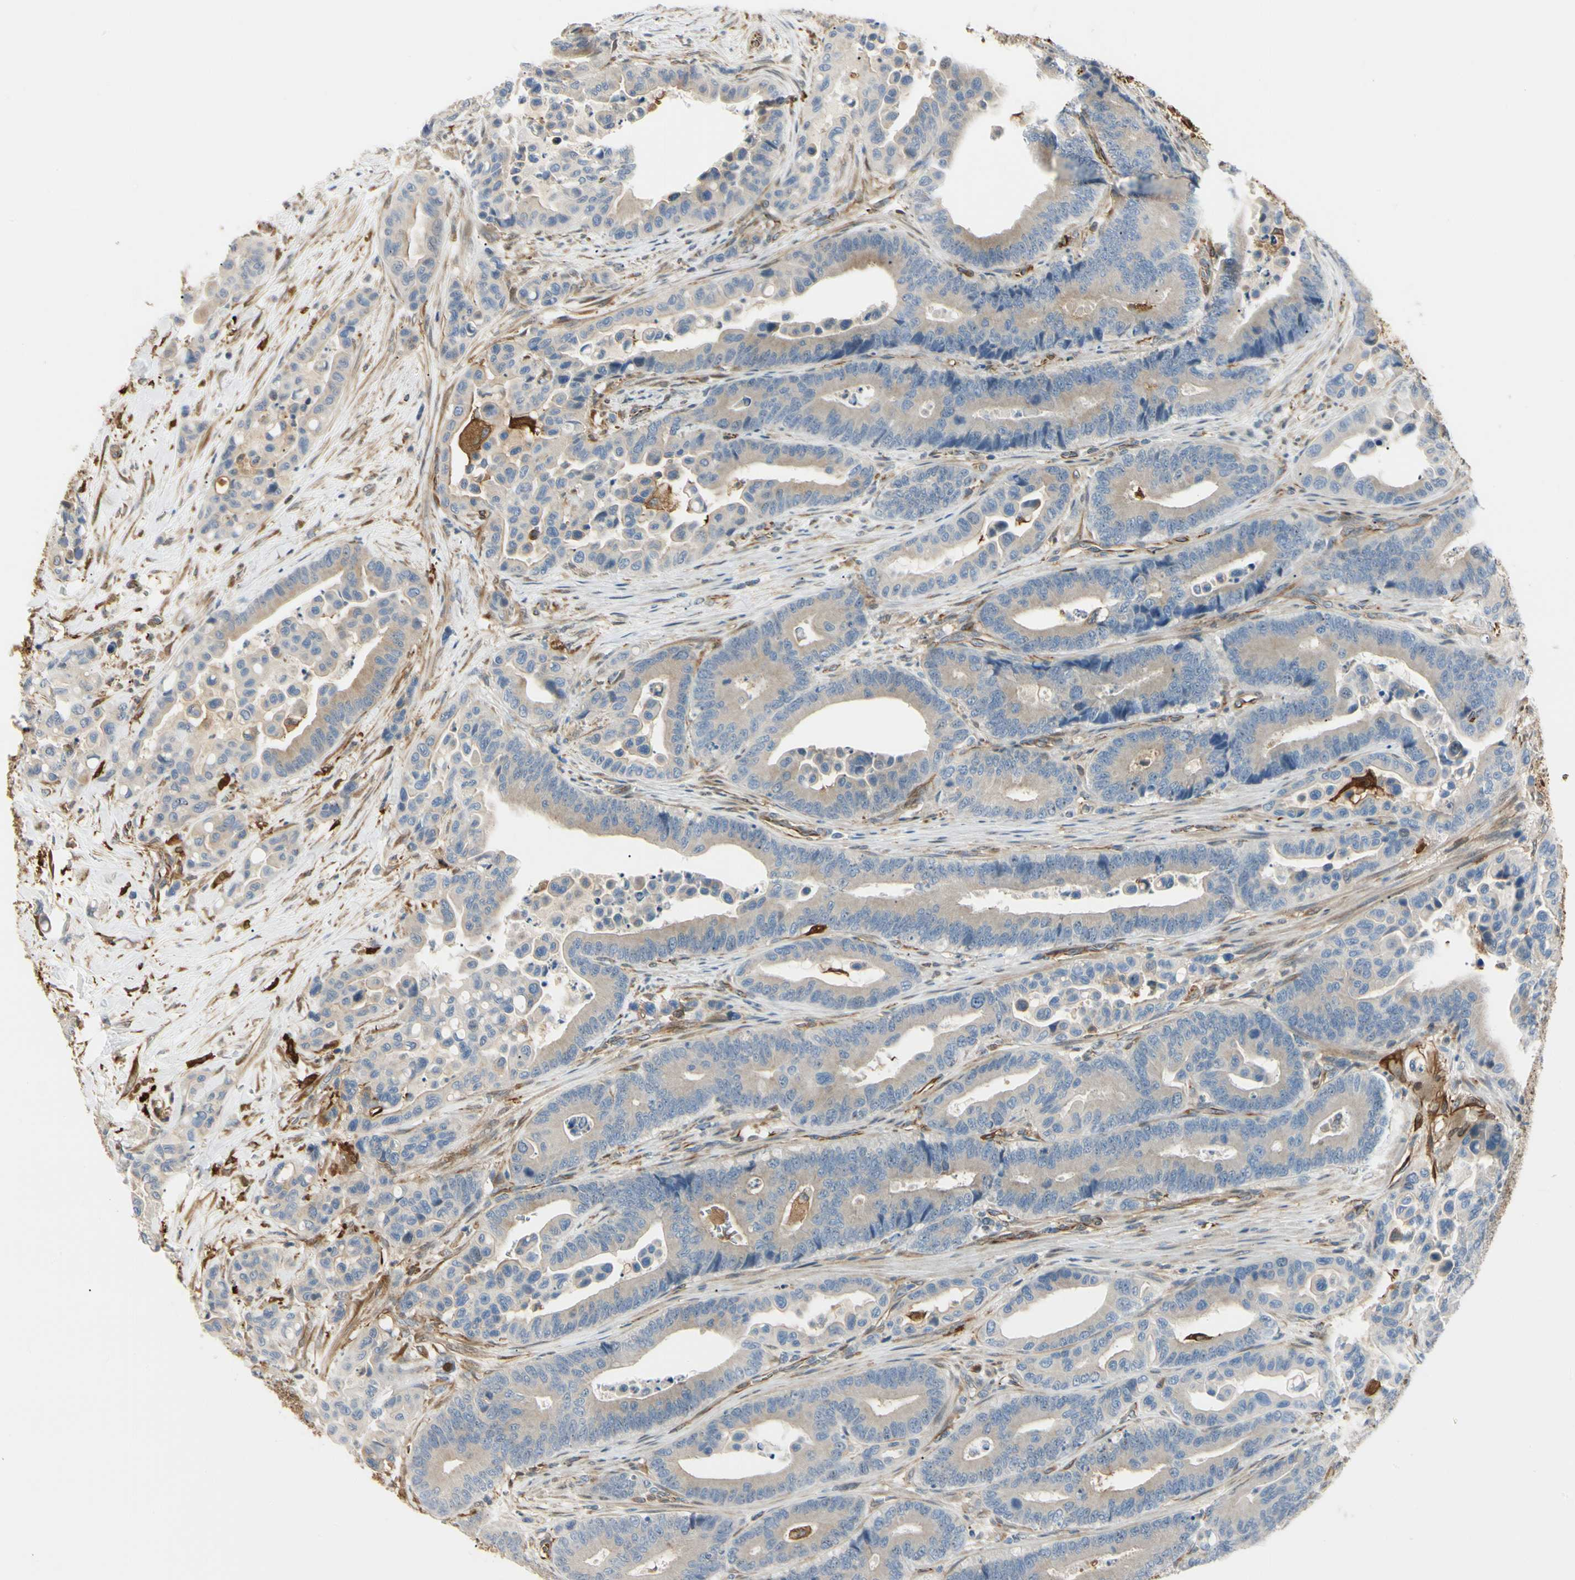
{"staining": {"intensity": "moderate", "quantity": "<25%", "location": "cytoplasmic/membranous"}, "tissue": "colorectal cancer", "cell_type": "Tumor cells", "image_type": "cancer", "snomed": [{"axis": "morphology", "description": "Normal tissue, NOS"}, {"axis": "morphology", "description": "Adenocarcinoma, NOS"}, {"axis": "topography", "description": "Colon"}], "caption": "Protein staining of colorectal adenocarcinoma tissue exhibits moderate cytoplasmic/membranous expression in about <25% of tumor cells. (brown staining indicates protein expression, while blue staining denotes nuclei).", "gene": "FTH1", "patient": {"sex": "male", "age": 82}}